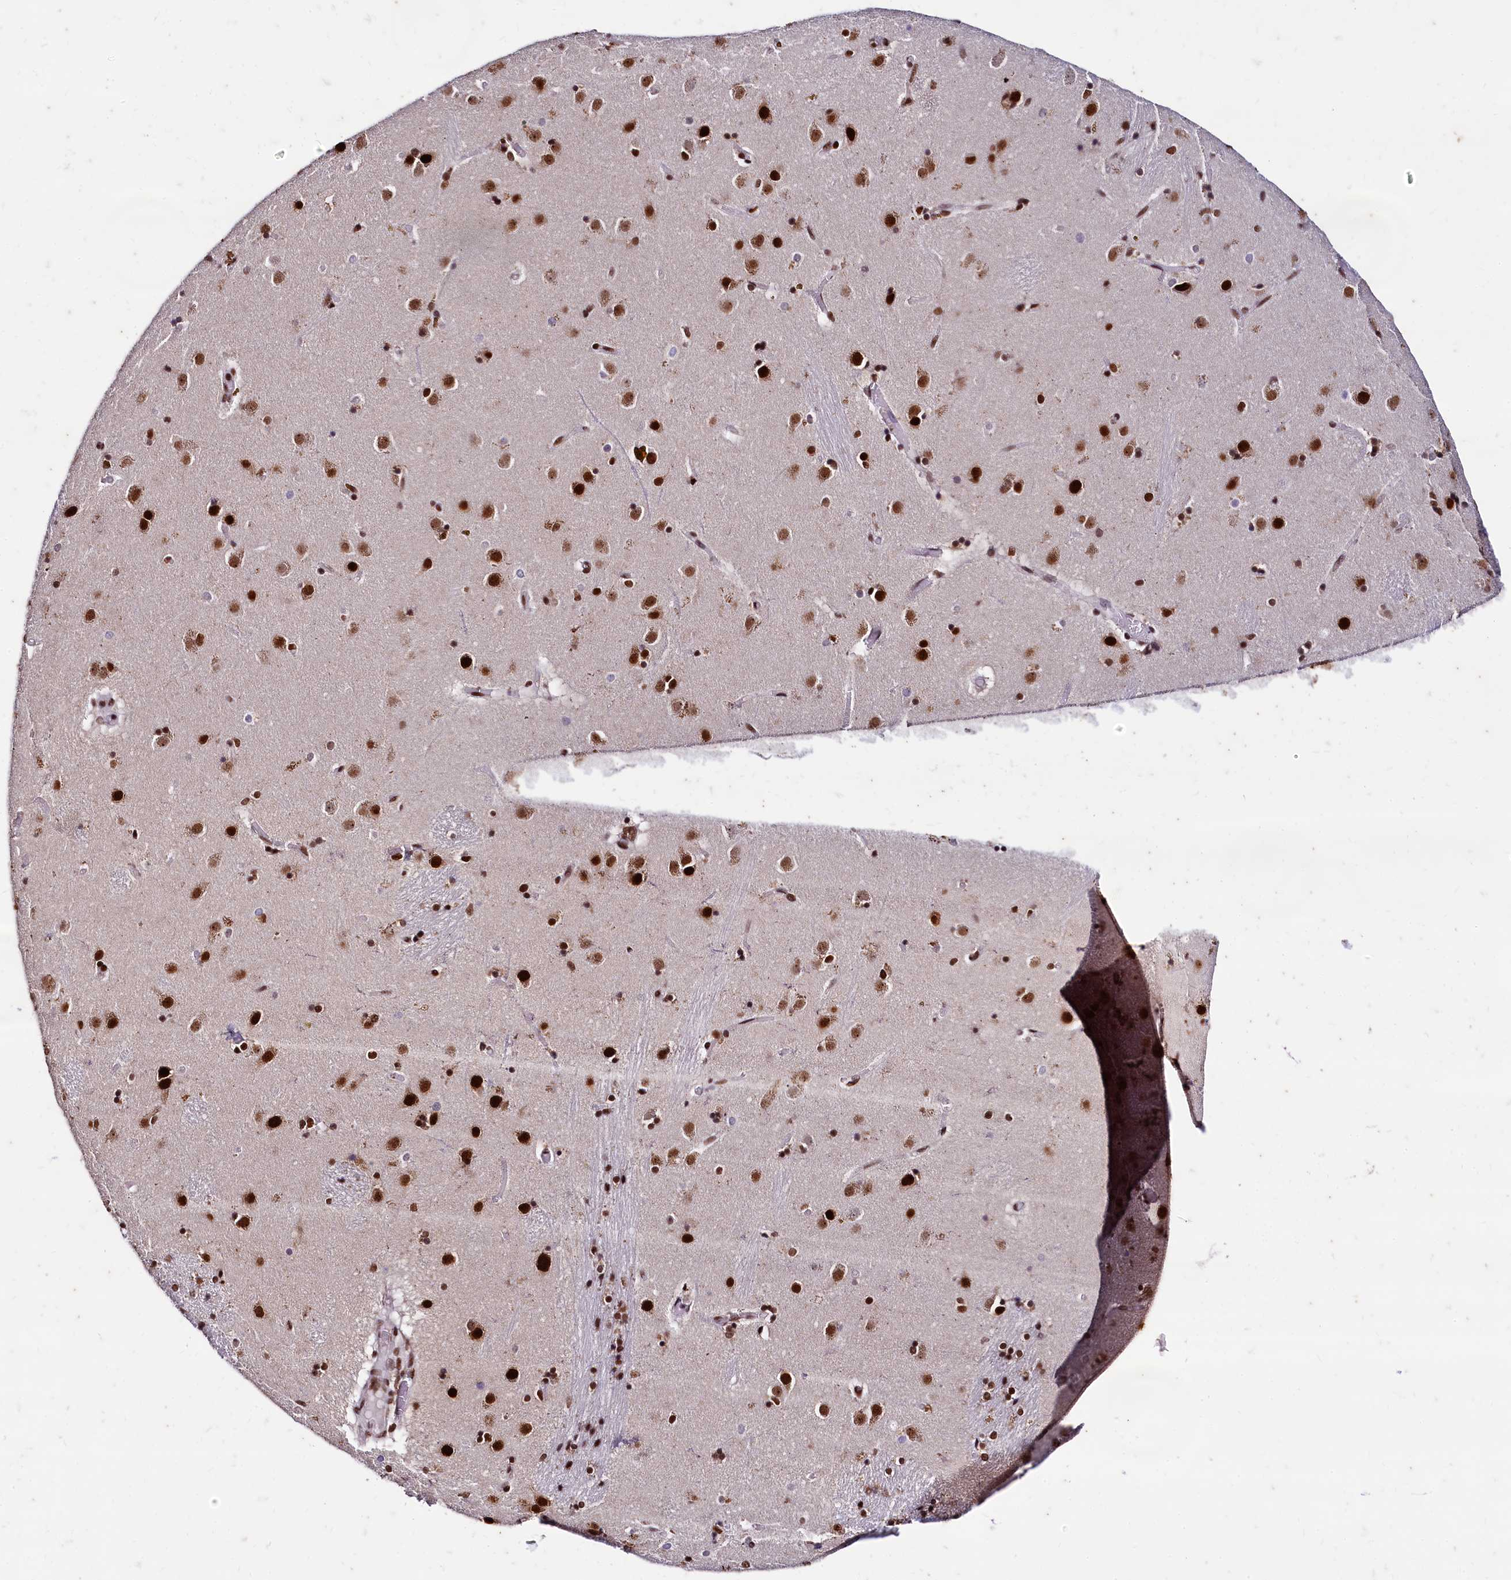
{"staining": {"intensity": "strong", "quantity": "<25%", "location": "nuclear"}, "tissue": "caudate", "cell_type": "Glial cells", "image_type": "normal", "snomed": [{"axis": "morphology", "description": "Normal tissue, NOS"}, {"axis": "topography", "description": "Lateral ventricle wall"}], "caption": "Immunohistochemical staining of benign caudate displays strong nuclear protein expression in about <25% of glial cells. (DAB (3,3'-diaminobenzidine) = brown stain, brightfield microscopy at high magnification).", "gene": "CPSF7", "patient": {"sex": "male", "age": 70}}